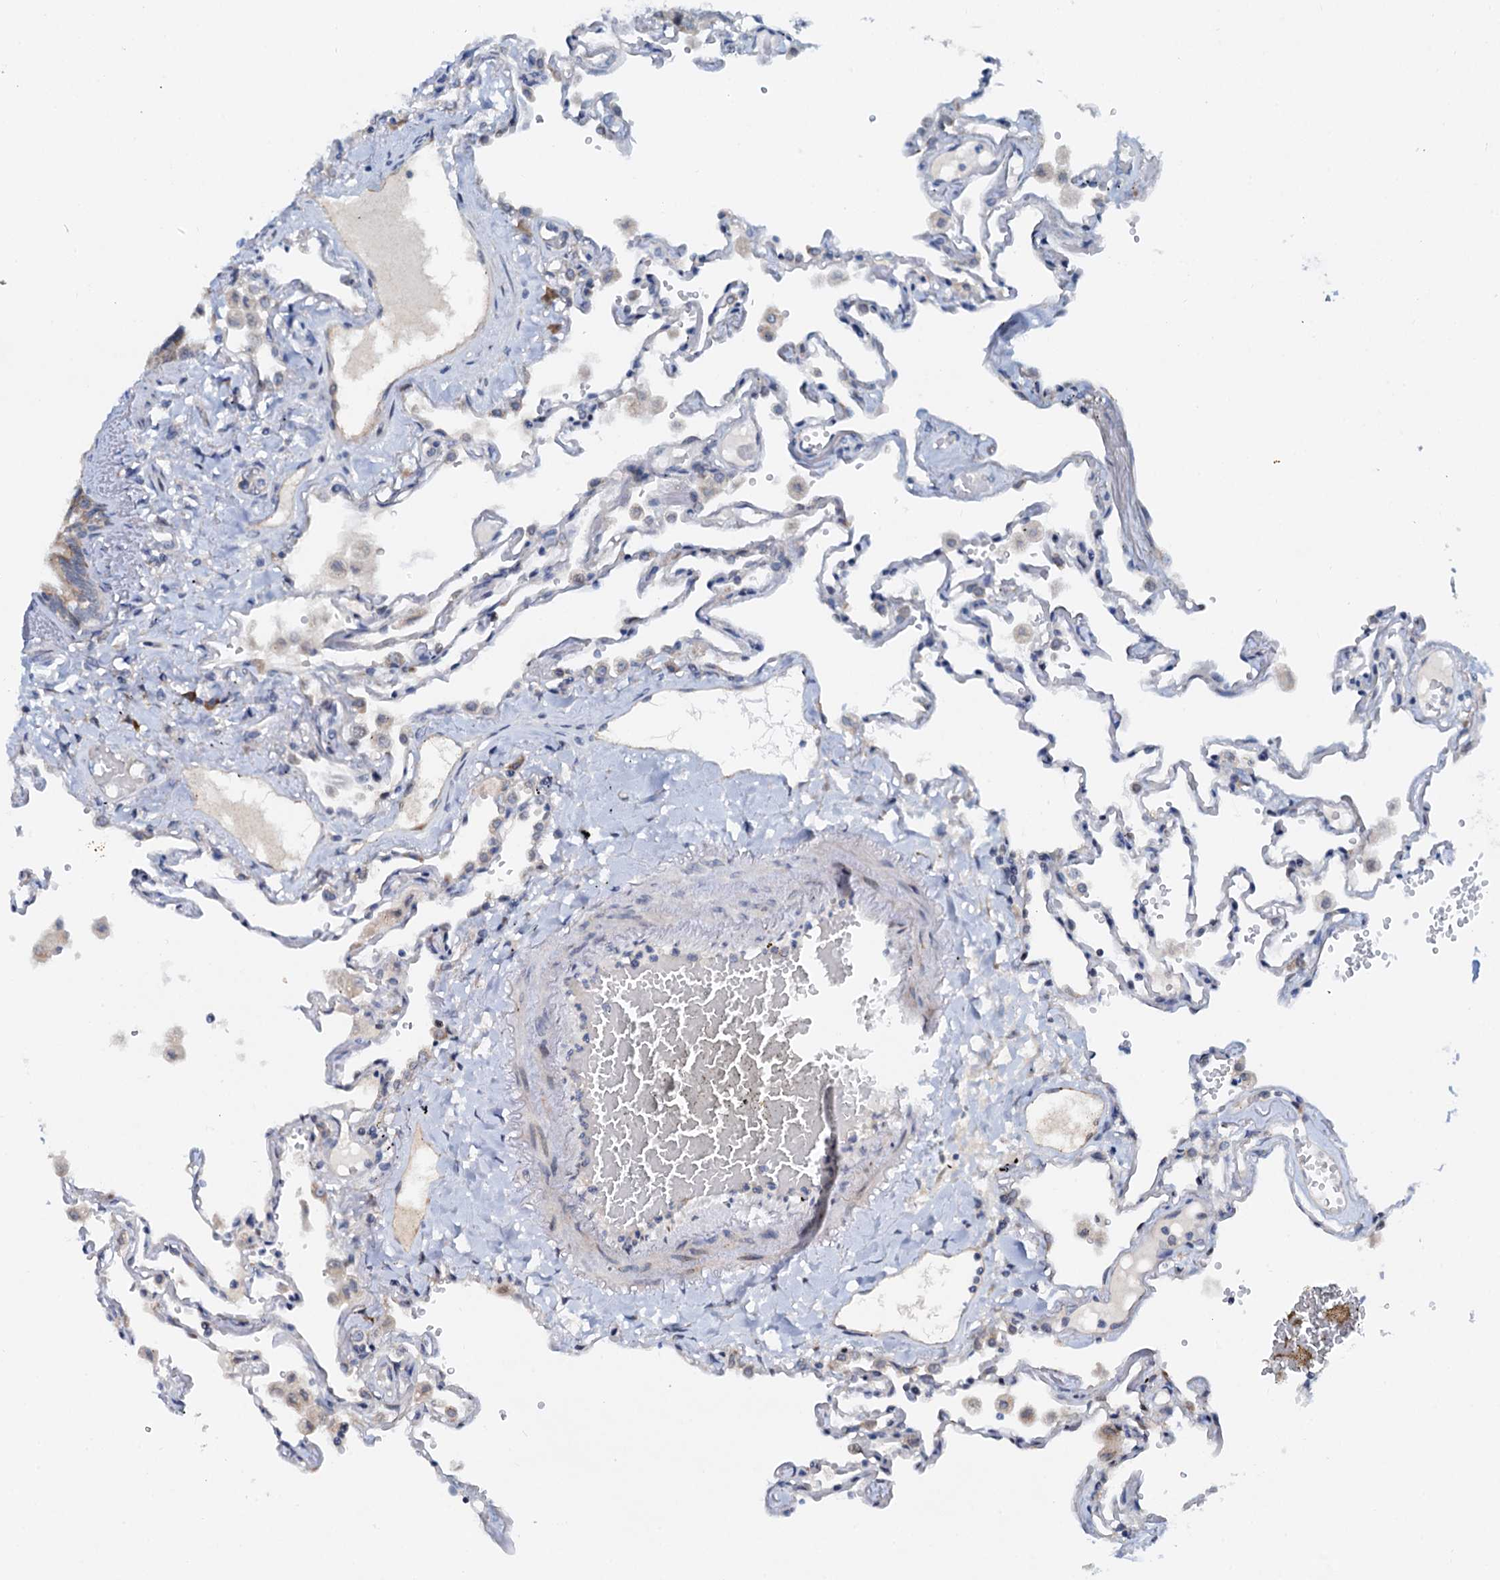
{"staining": {"intensity": "negative", "quantity": "none", "location": "none"}, "tissue": "lung", "cell_type": "Alveolar cells", "image_type": "normal", "snomed": [{"axis": "morphology", "description": "Normal tissue, NOS"}, {"axis": "topography", "description": "Lung"}], "caption": "DAB (3,3'-diaminobenzidine) immunohistochemical staining of benign lung shows no significant positivity in alveolar cells.", "gene": "DNAJC21", "patient": {"sex": "female", "age": 67}}